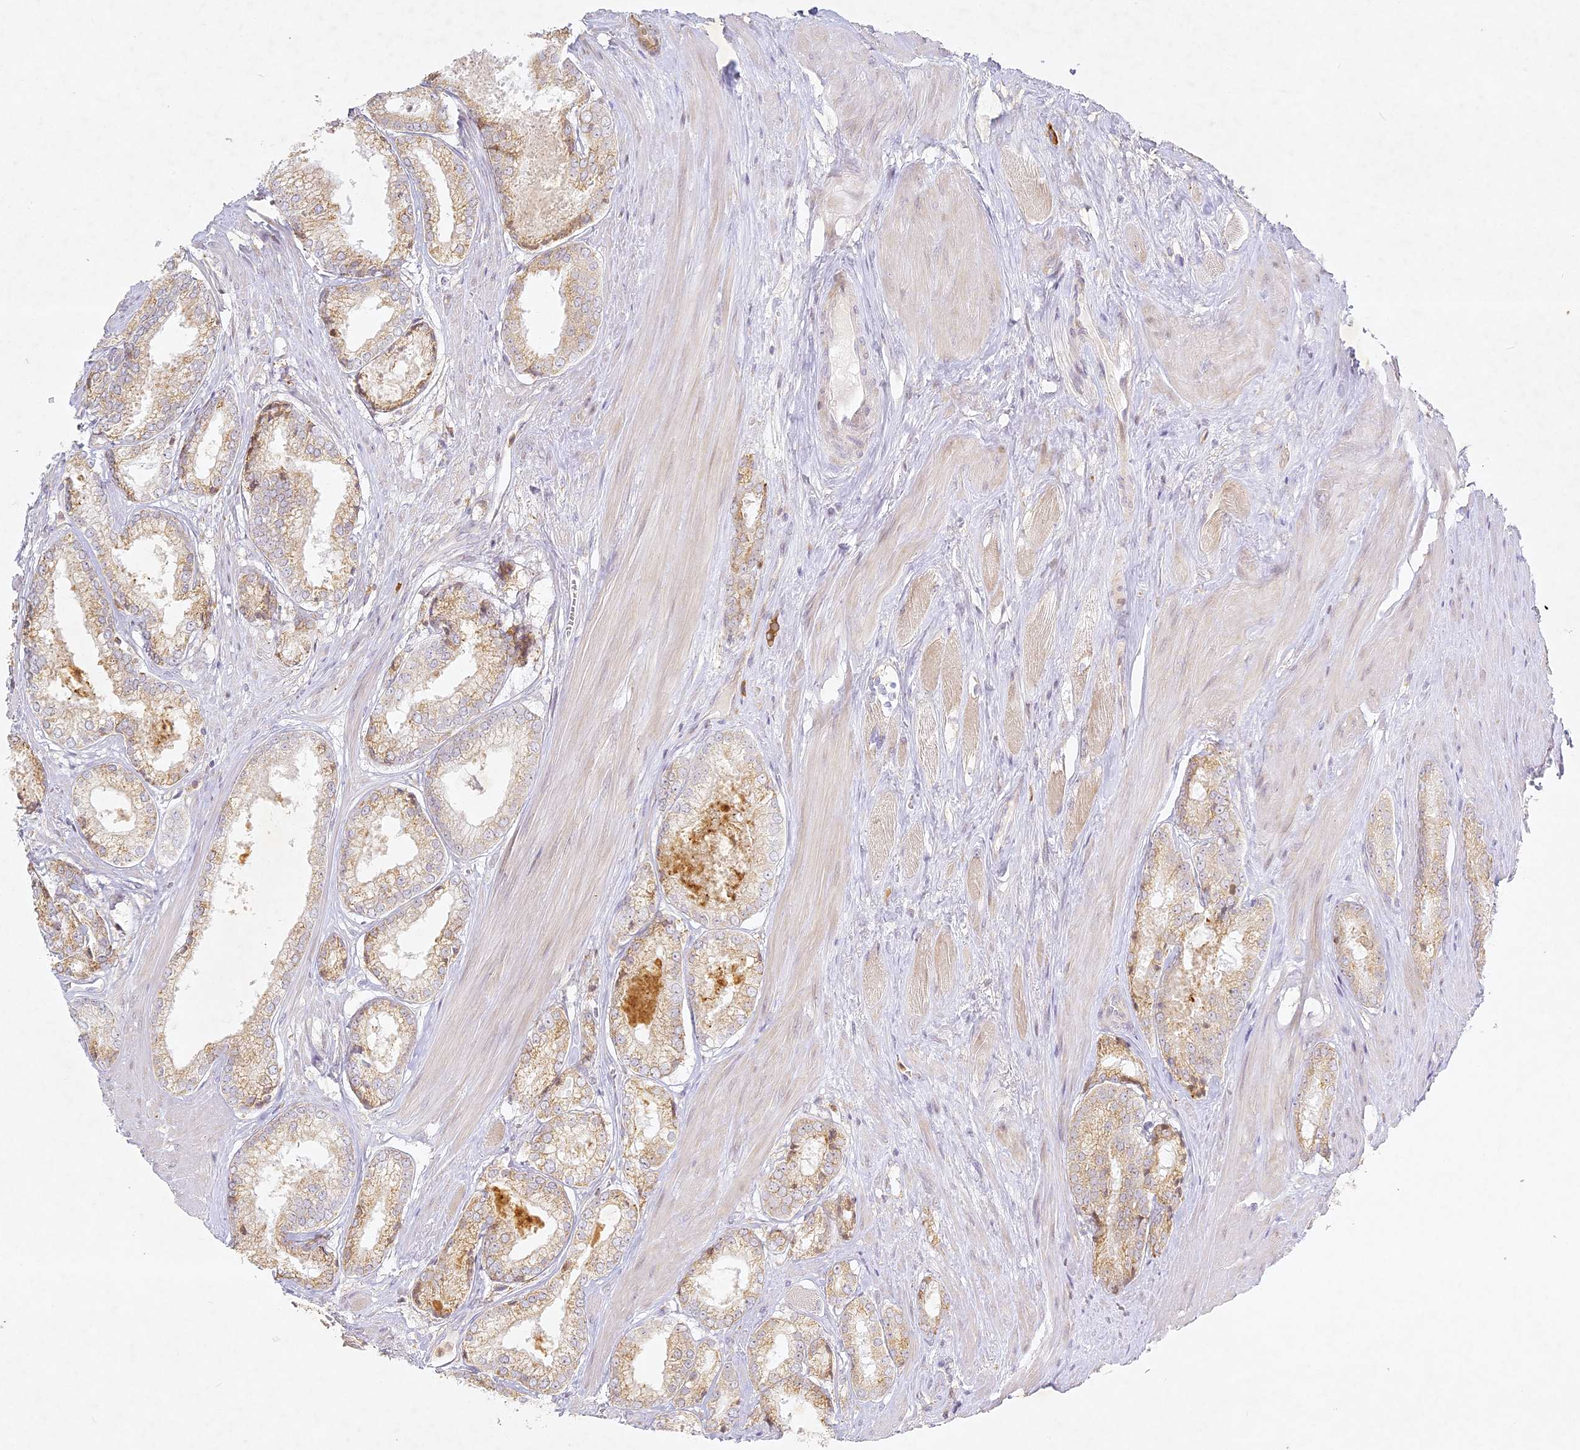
{"staining": {"intensity": "weak", "quantity": ">75%", "location": "cytoplasmic/membranous"}, "tissue": "prostate cancer", "cell_type": "Tumor cells", "image_type": "cancer", "snomed": [{"axis": "morphology", "description": "Adenocarcinoma, Low grade"}, {"axis": "topography", "description": "Prostate"}], "caption": "High-magnification brightfield microscopy of low-grade adenocarcinoma (prostate) stained with DAB (brown) and counterstained with hematoxylin (blue). tumor cells exhibit weak cytoplasmic/membranous expression is present in approximately>75% of cells.", "gene": "SLC30A5", "patient": {"sex": "male", "age": 64}}